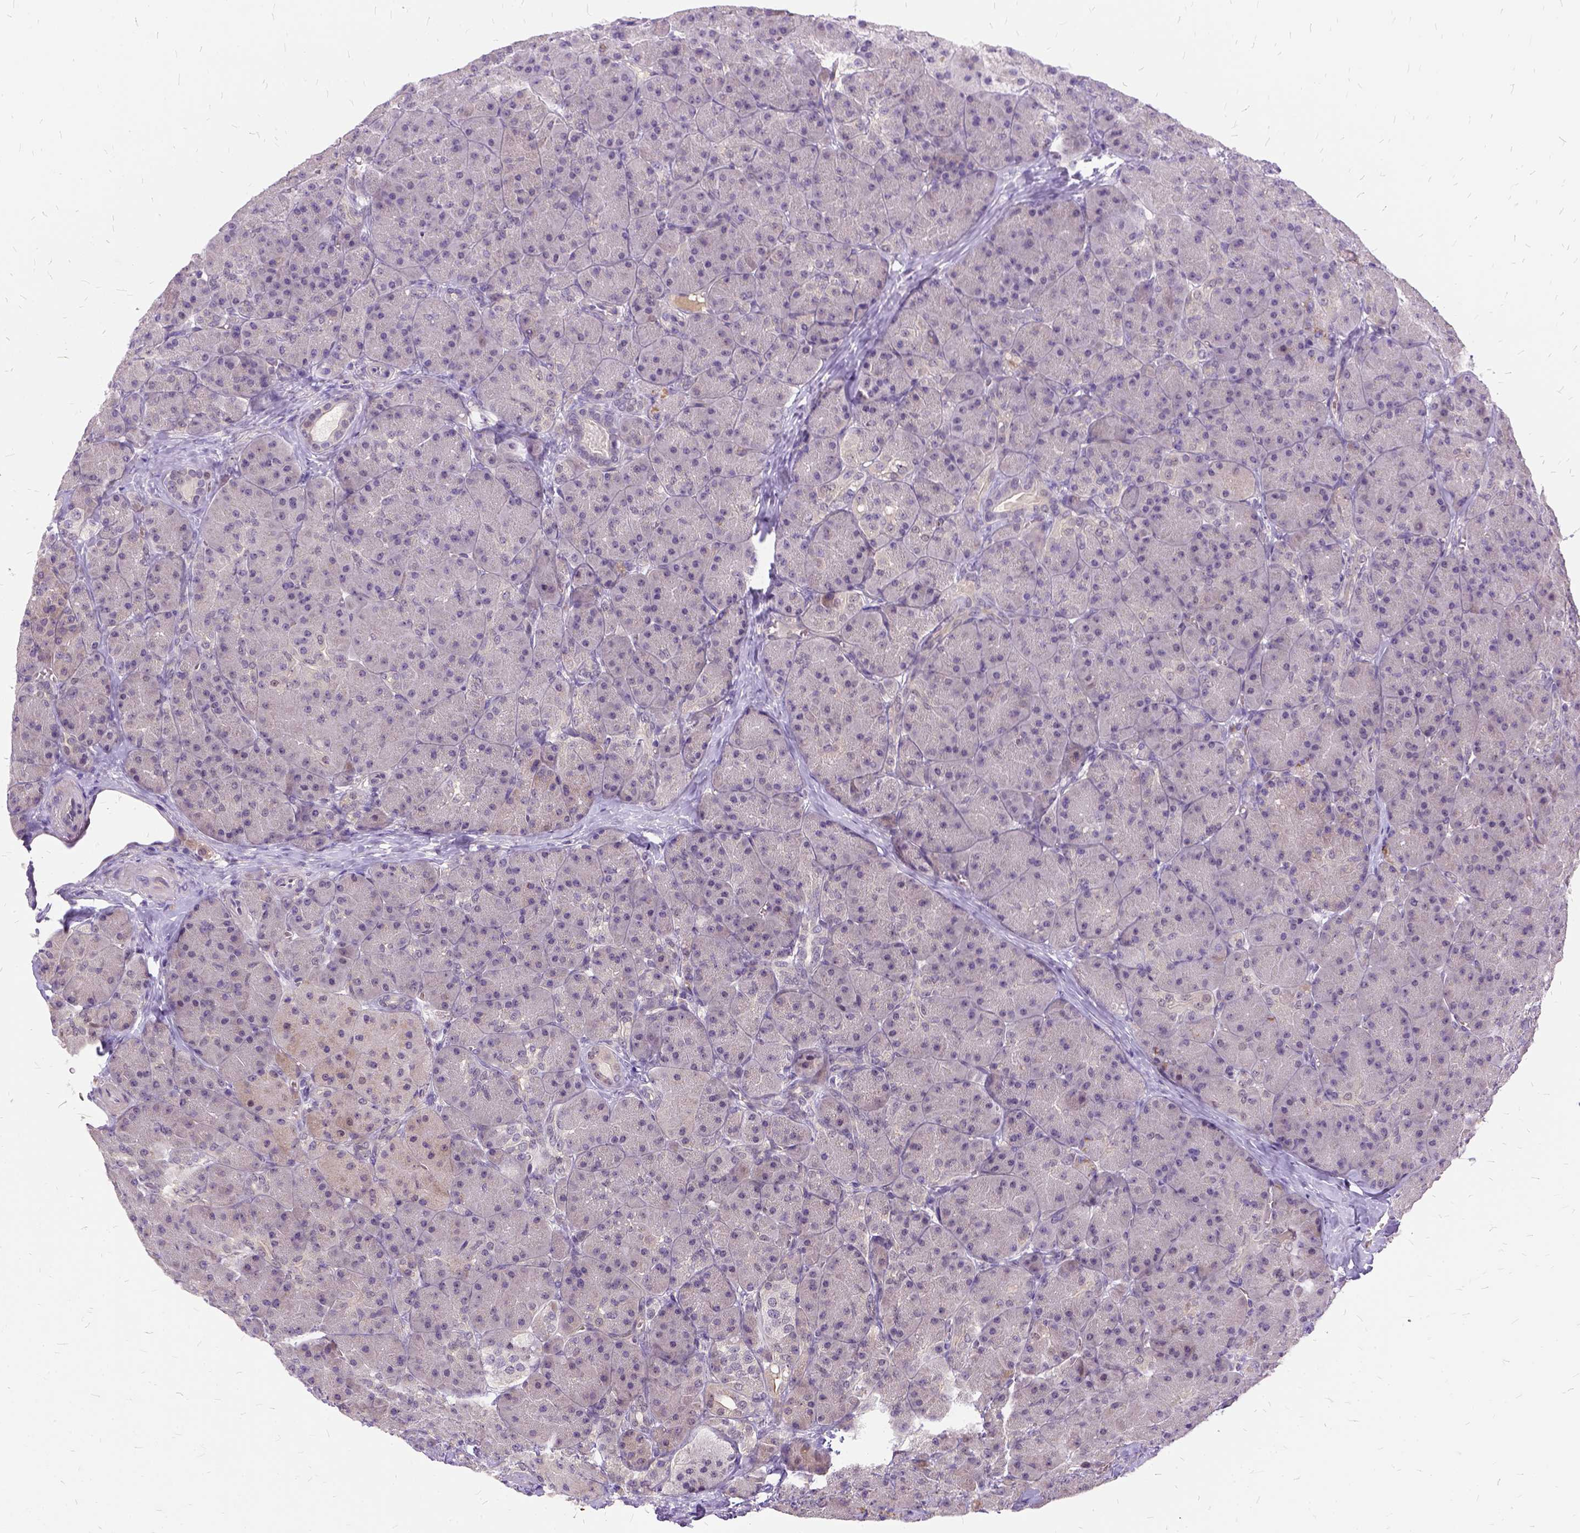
{"staining": {"intensity": "strong", "quantity": "<25%", "location": "cytoplasmic/membranous"}, "tissue": "pancreas", "cell_type": "Exocrine glandular cells", "image_type": "normal", "snomed": [{"axis": "morphology", "description": "Normal tissue, NOS"}, {"axis": "topography", "description": "Pancreas"}], "caption": "Immunohistochemical staining of unremarkable human pancreas exhibits <25% levels of strong cytoplasmic/membranous protein positivity in approximately <25% of exocrine glandular cells.", "gene": "ILRUN", "patient": {"sex": "male", "age": 57}}